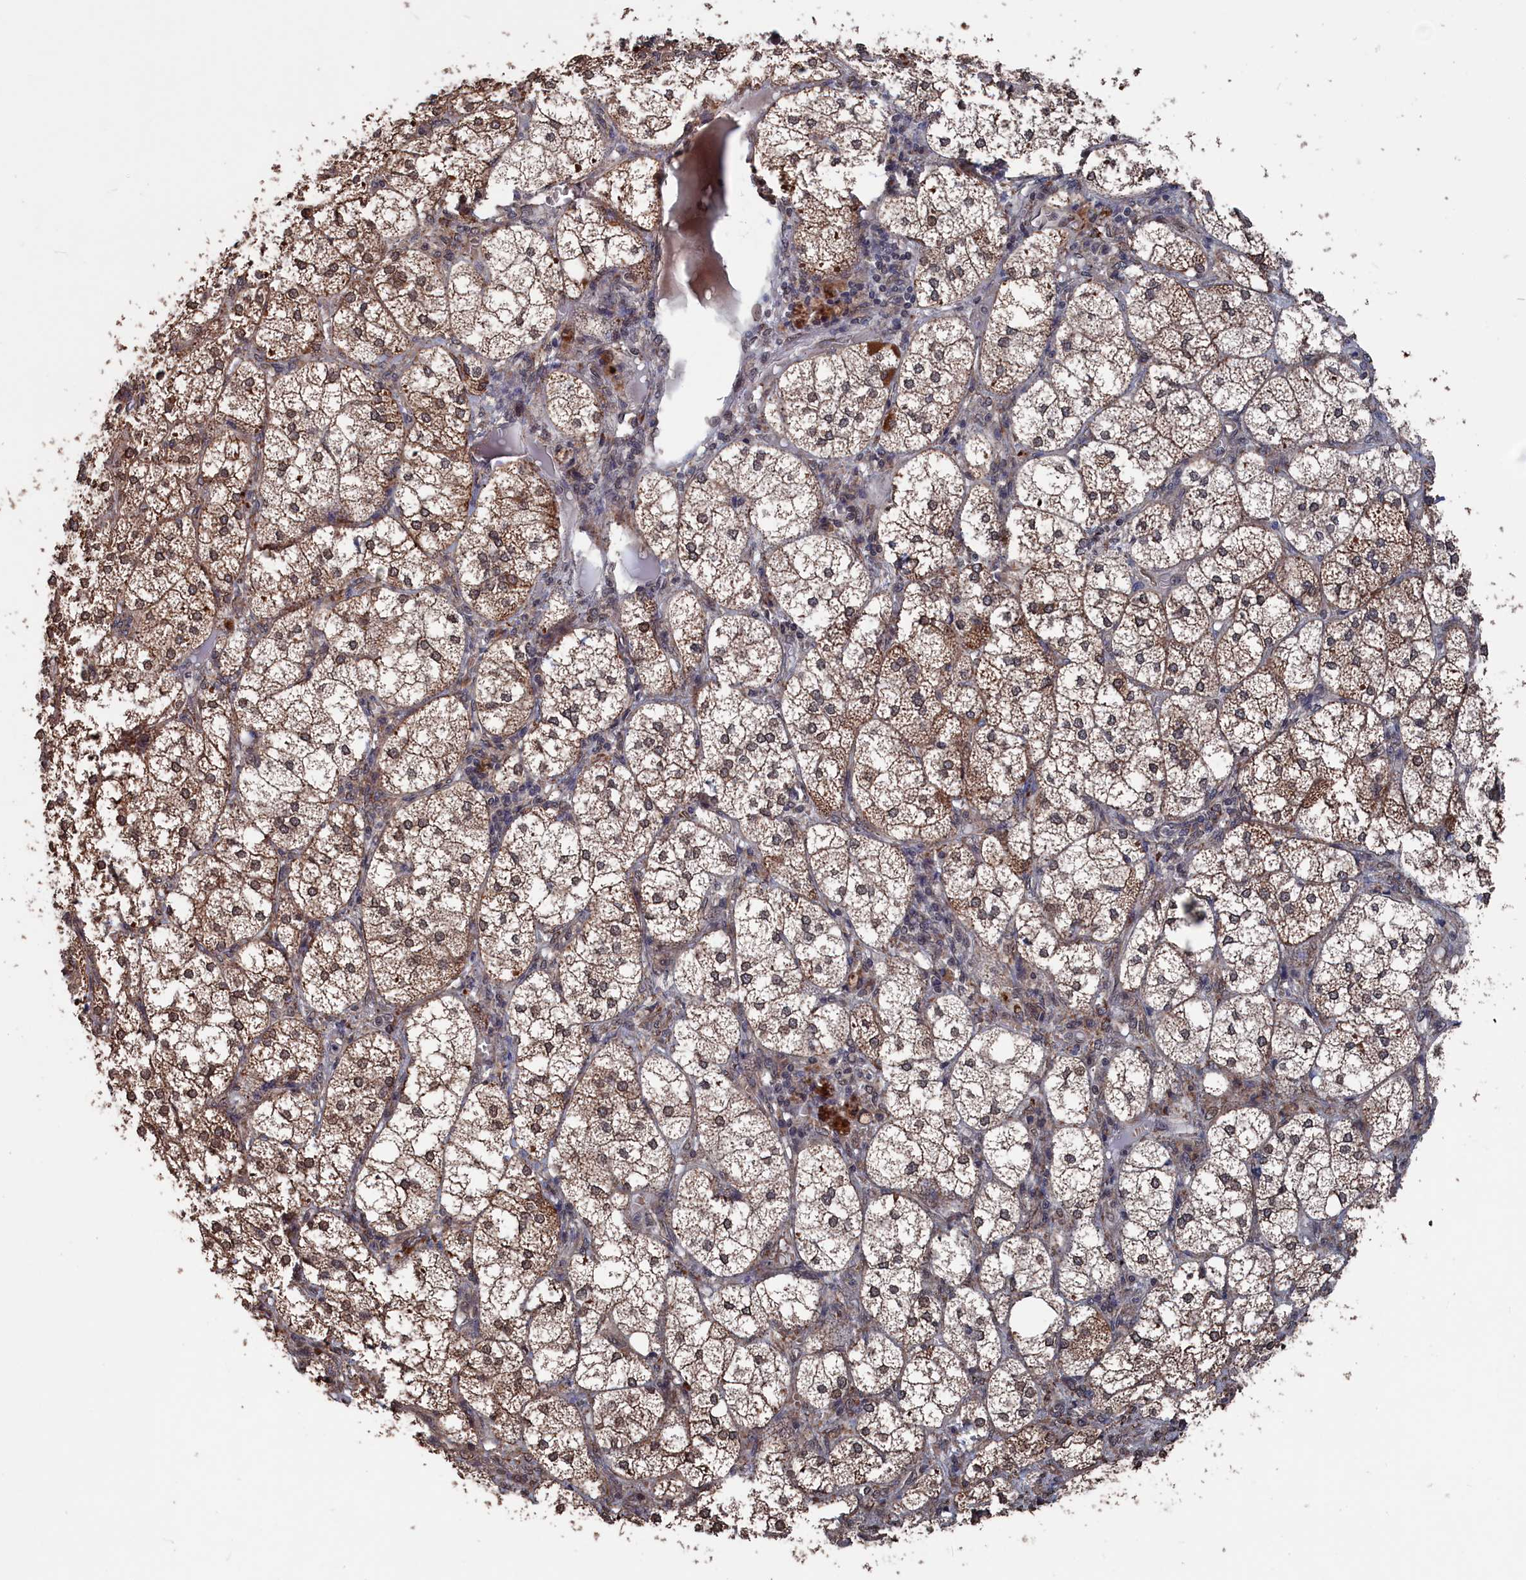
{"staining": {"intensity": "strong", "quantity": "25%-75%", "location": "cytoplasmic/membranous"}, "tissue": "adrenal gland", "cell_type": "Glandular cells", "image_type": "normal", "snomed": [{"axis": "morphology", "description": "Normal tissue, NOS"}, {"axis": "topography", "description": "Adrenal gland"}], "caption": "A brown stain labels strong cytoplasmic/membranous staining of a protein in glandular cells of benign human adrenal gland. Nuclei are stained in blue.", "gene": "PDE12", "patient": {"sex": "female", "age": 61}}